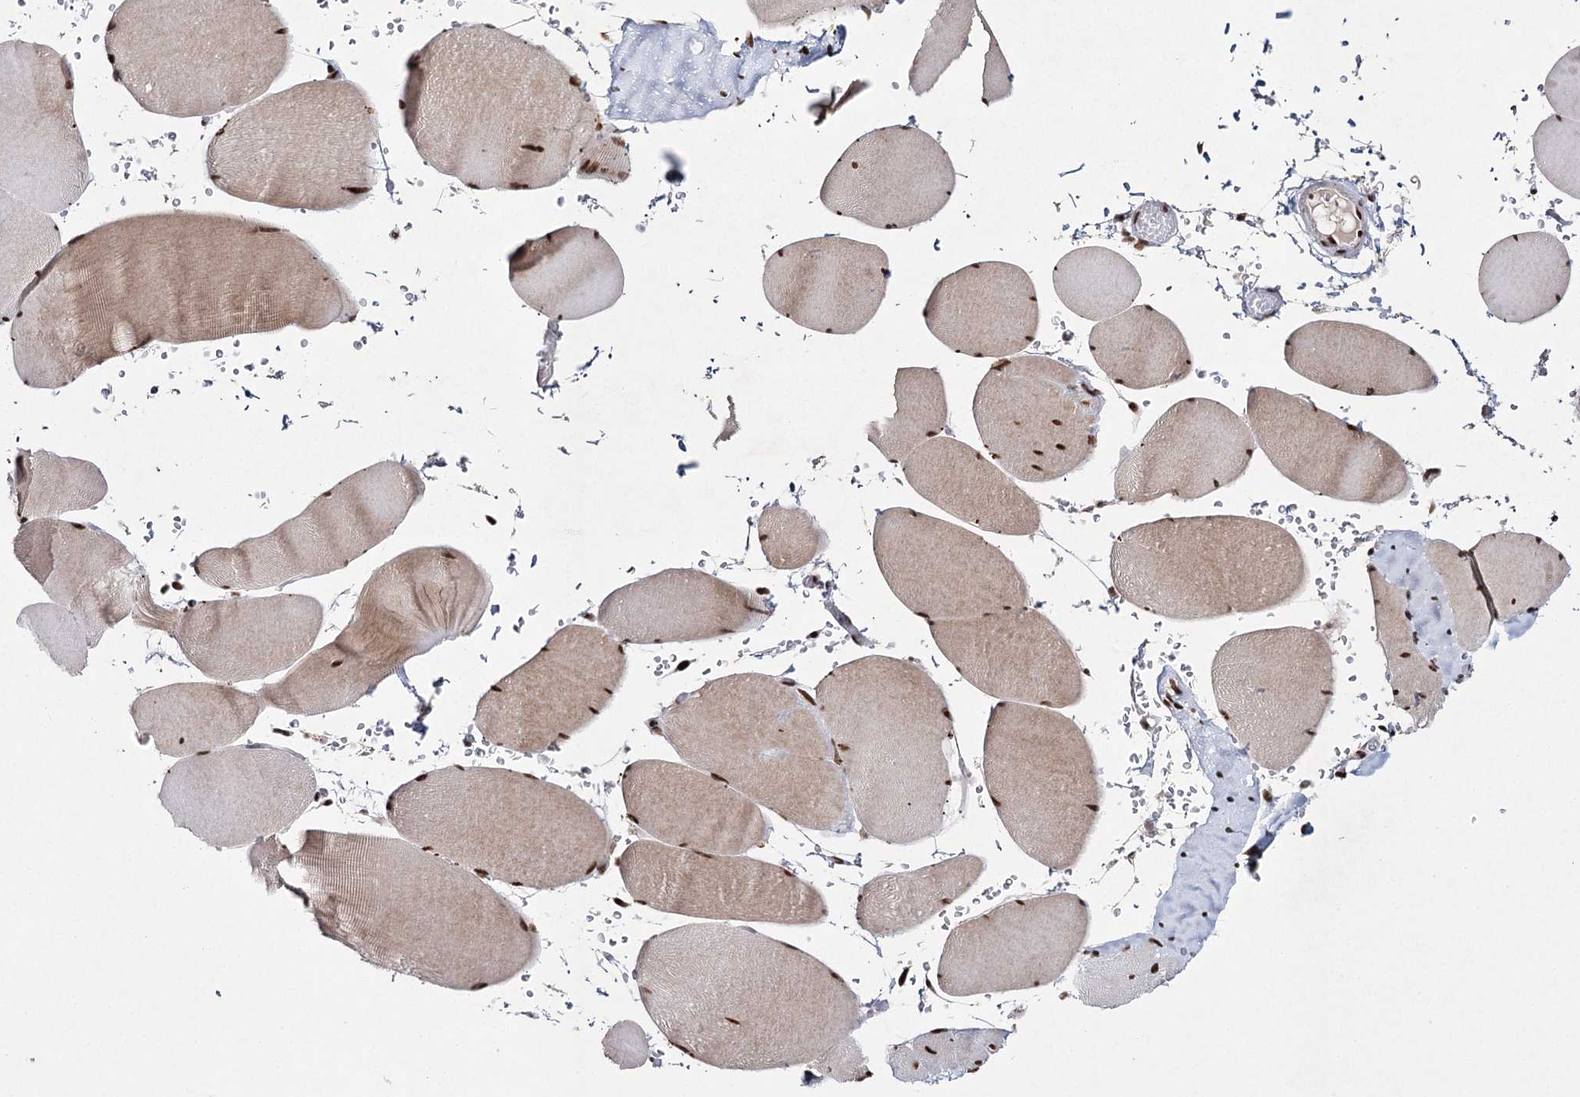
{"staining": {"intensity": "strong", "quantity": ">75%", "location": "cytoplasmic/membranous,nuclear"}, "tissue": "skeletal muscle", "cell_type": "Myocytes", "image_type": "normal", "snomed": [{"axis": "morphology", "description": "Normal tissue, NOS"}, {"axis": "topography", "description": "Skeletal muscle"}, {"axis": "topography", "description": "Head-Neck"}], "caption": "Strong cytoplasmic/membranous,nuclear protein positivity is seen in approximately >75% of myocytes in skeletal muscle.", "gene": "SCAF8", "patient": {"sex": "male", "age": 66}}